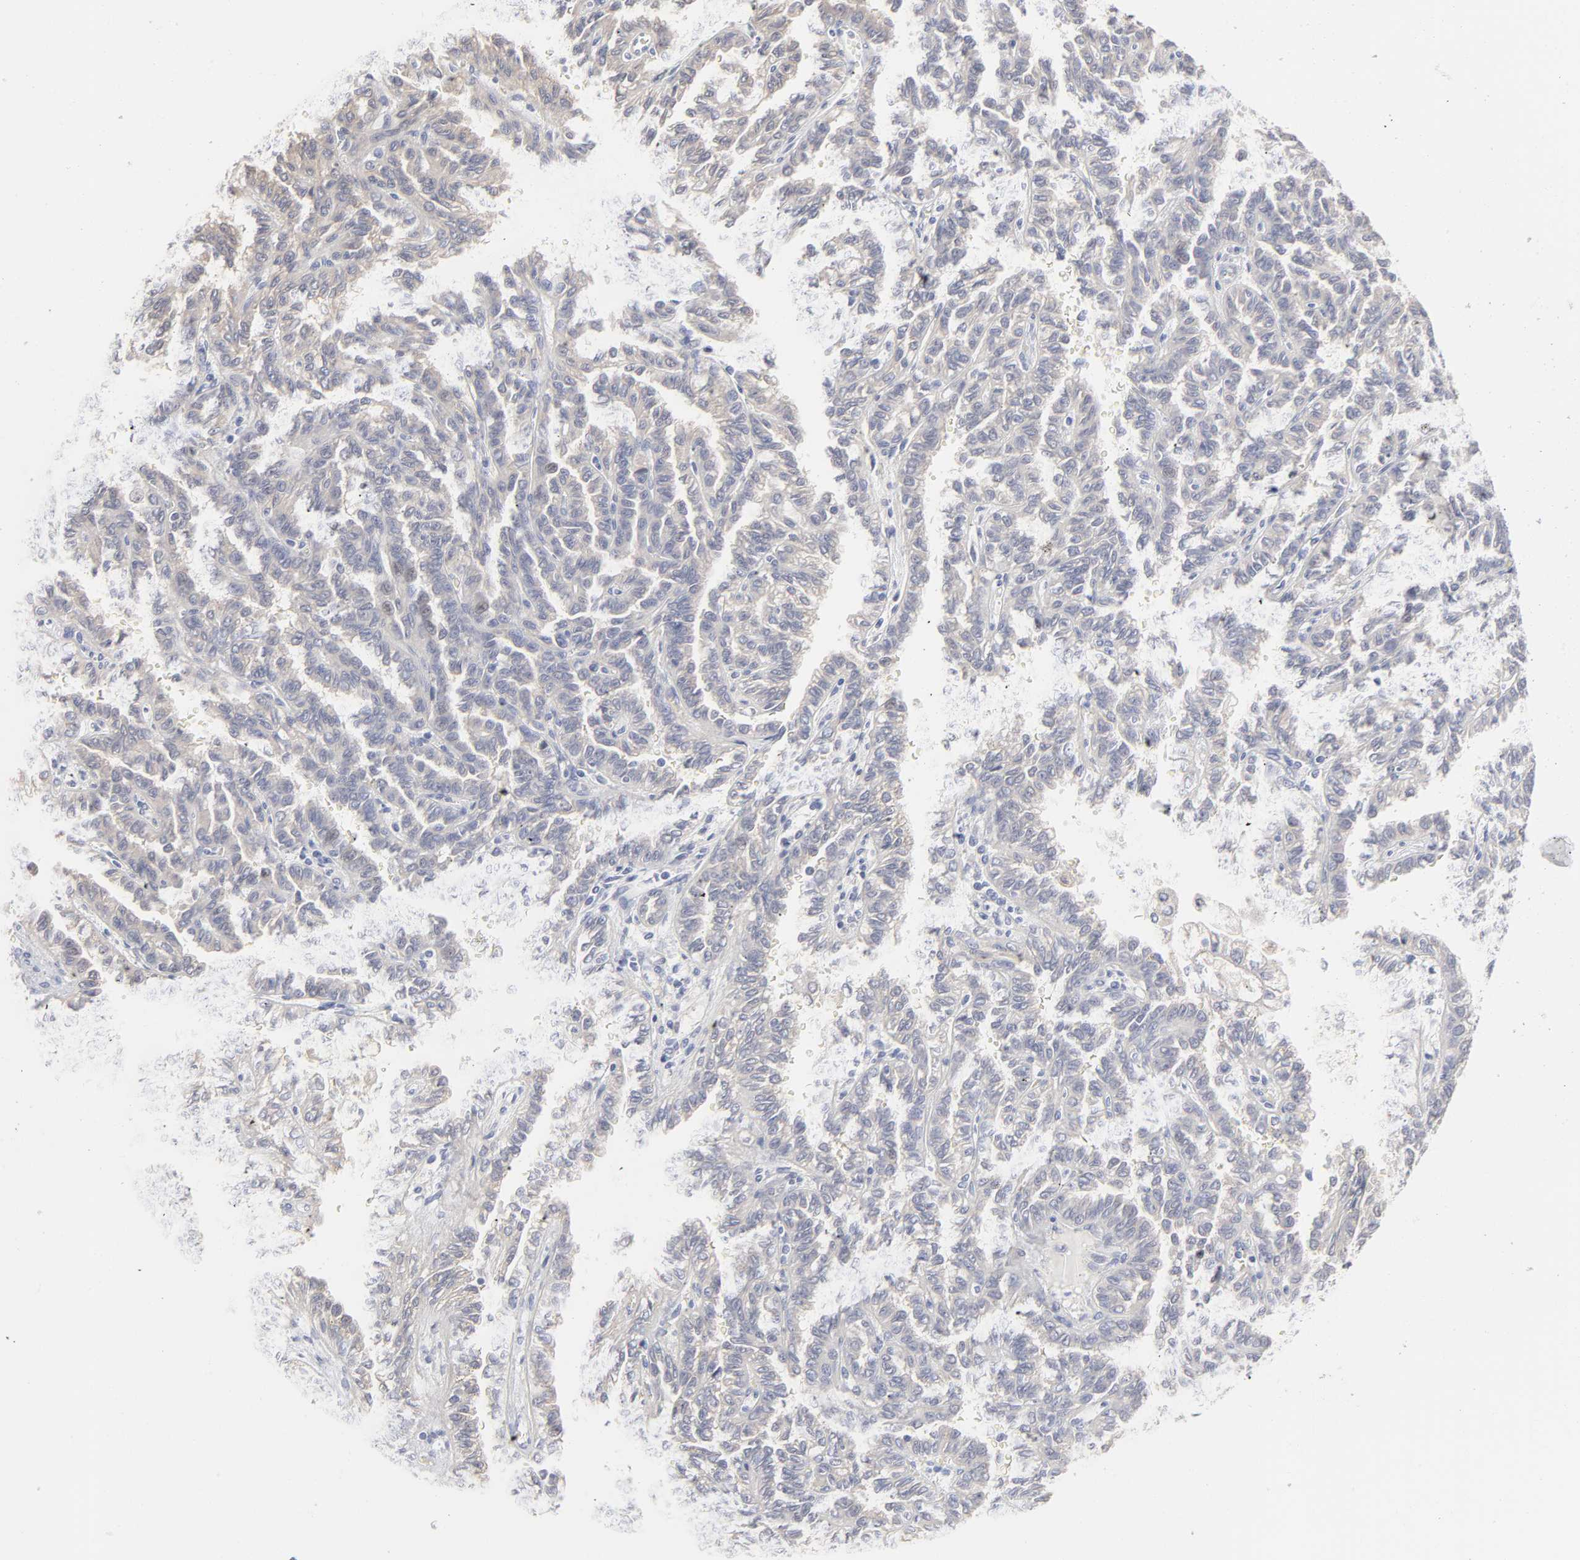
{"staining": {"intensity": "weak", "quantity": ">75%", "location": "cytoplasmic/membranous"}, "tissue": "renal cancer", "cell_type": "Tumor cells", "image_type": "cancer", "snomed": [{"axis": "morphology", "description": "Inflammation, NOS"}, {"axis": "morphology", "description": "Adenocarcinoma, NOS"}, {"axis": "topography", "description": "Kidney"}], "caption": "Approximately >75% of tumor cells in renal adenocarcinoma reveal weak cytoplasmic/membranous protein staining as visualized by brown immunohistochemical staining.", "gene": "DNAL4", "patient": {"sex": "male", "age": 68}}